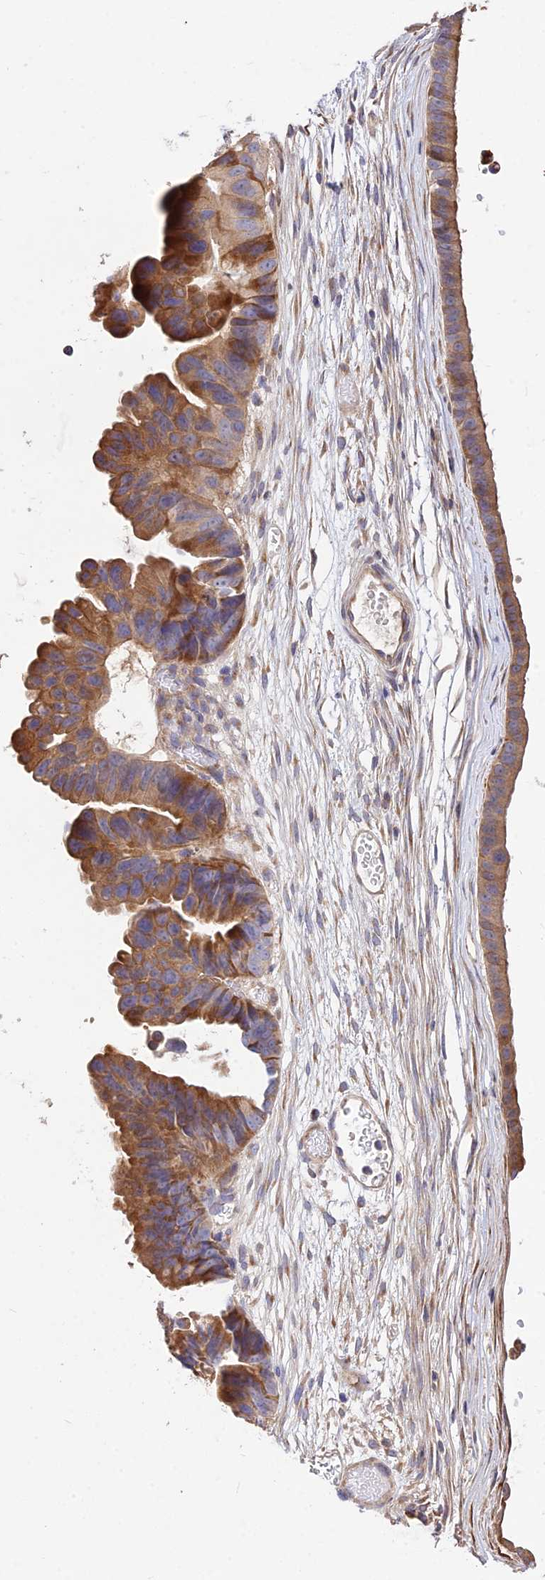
{"staining": {"intensity": "strong", "quantity": ">75%", "location": "cytoplasmic/membranous"}, "tissue": "ovarian cancer", "cell_type": "Tumor cells", "image_type": "cancer", "snomed": [{"axis": "morphology", "description": "Cystadenocarcinoma, mucinous, NOS"}, {"axis": "topography", "description": "Ovary"}], "caption": "This is an image of immunohistochemistry (IHC) staining of mucinous cystadenocarcinoma (ovarian), which shows strong positivity in the cytoplasmic/membranous of tumor cells.", "gene": "ROCK1", "patient": {"sex": "female", "age": 61}}